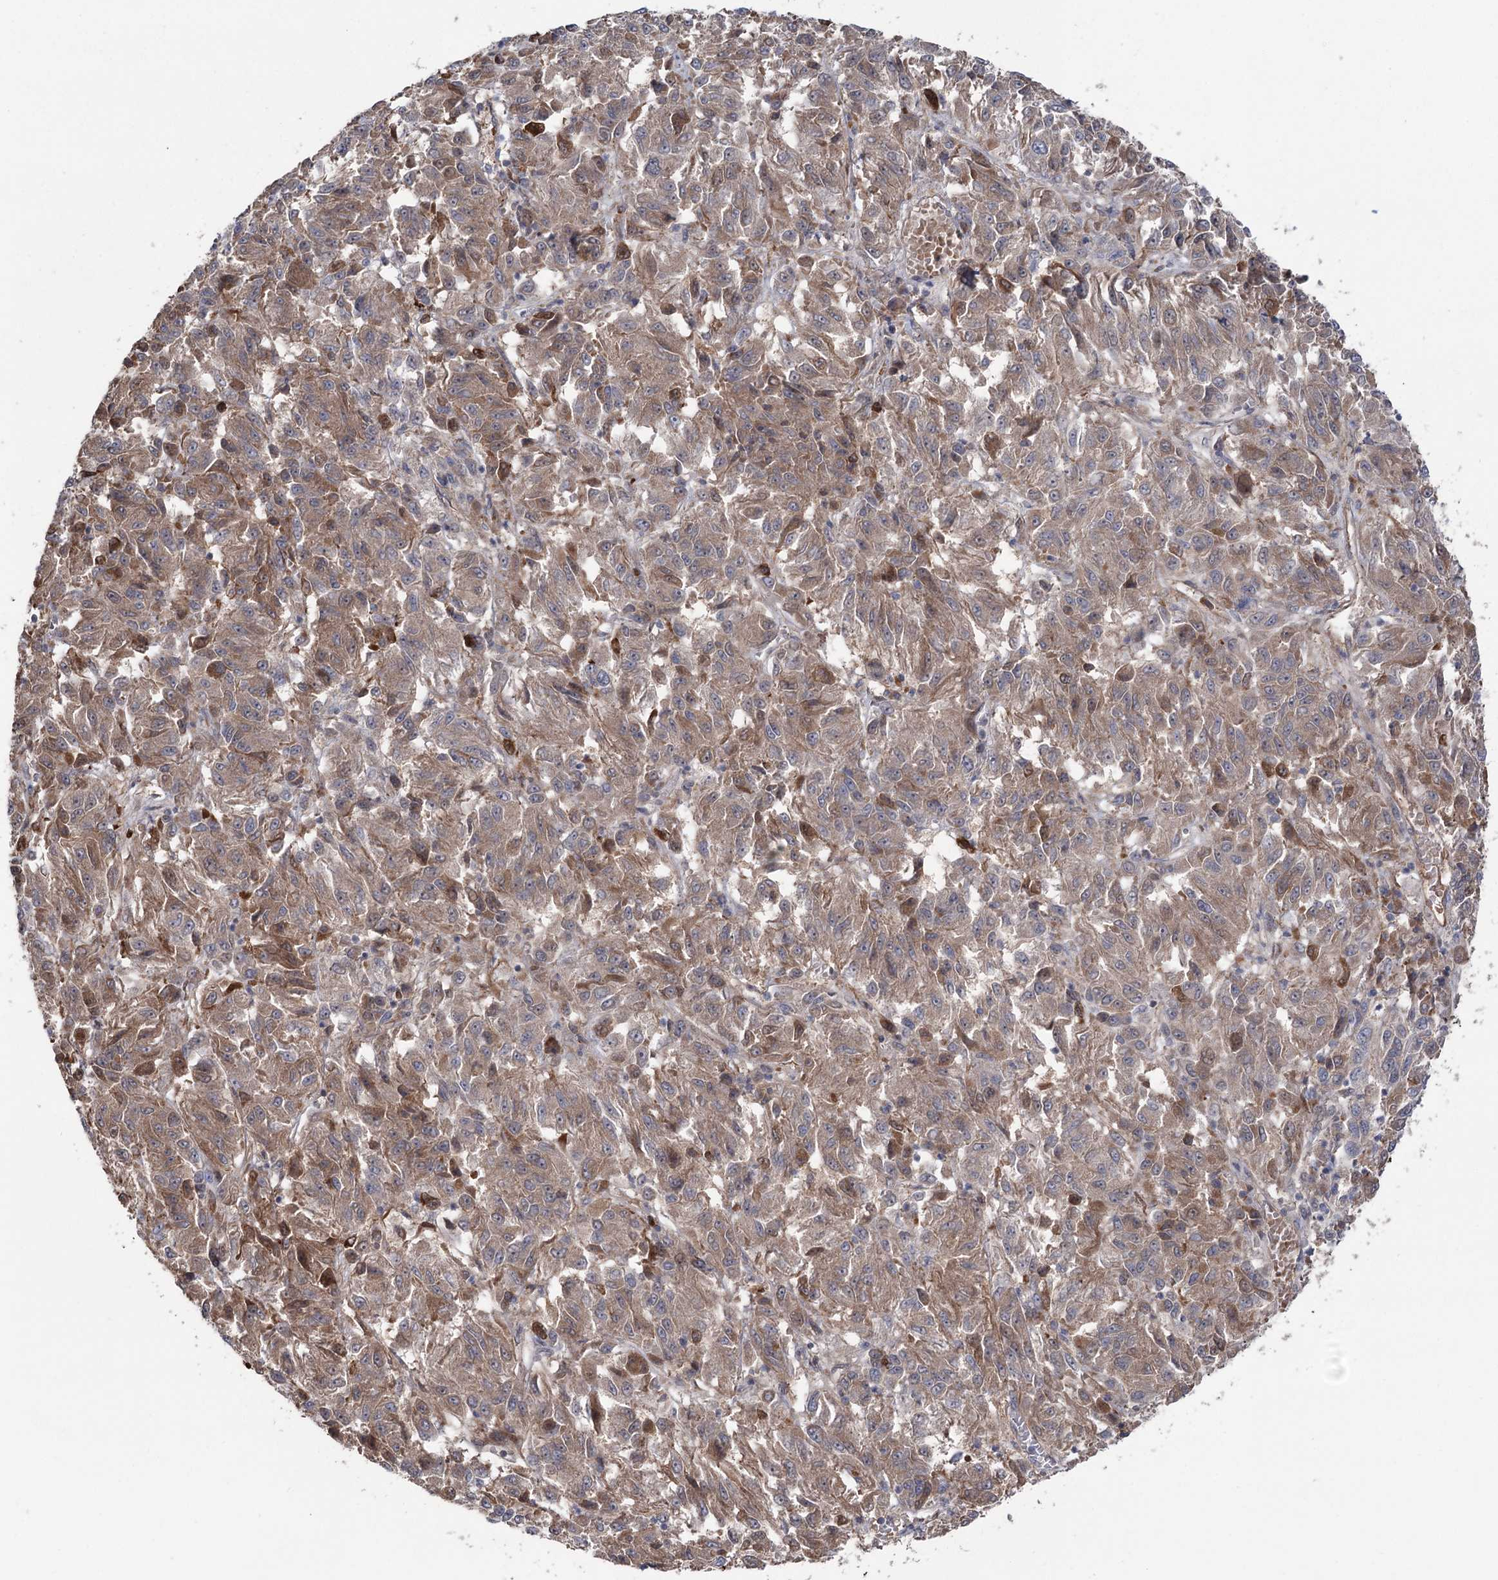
{"staining": {"intensity": "moderate", "quantity": ">75%", "location": "cytoplasmic/membranous"}, "tissue": "melanoma", "cell_type": "Tumor cells", "image_type": "cancer", "snomed": [{"axis": "morphology", "description": "Malignant melanoma, Metastatic site"}, {"axis": "topography", "description": "Lung"}], "caption": "Malignant melanoma (metastatic site) was stained to show a protein in brown. There is medium levels of moderate cytoplasmic/membranous positivity in approximately >75% of tumor cells.", "gene": "OTUD1", "patient": {"sex": "male", "age": 64}}